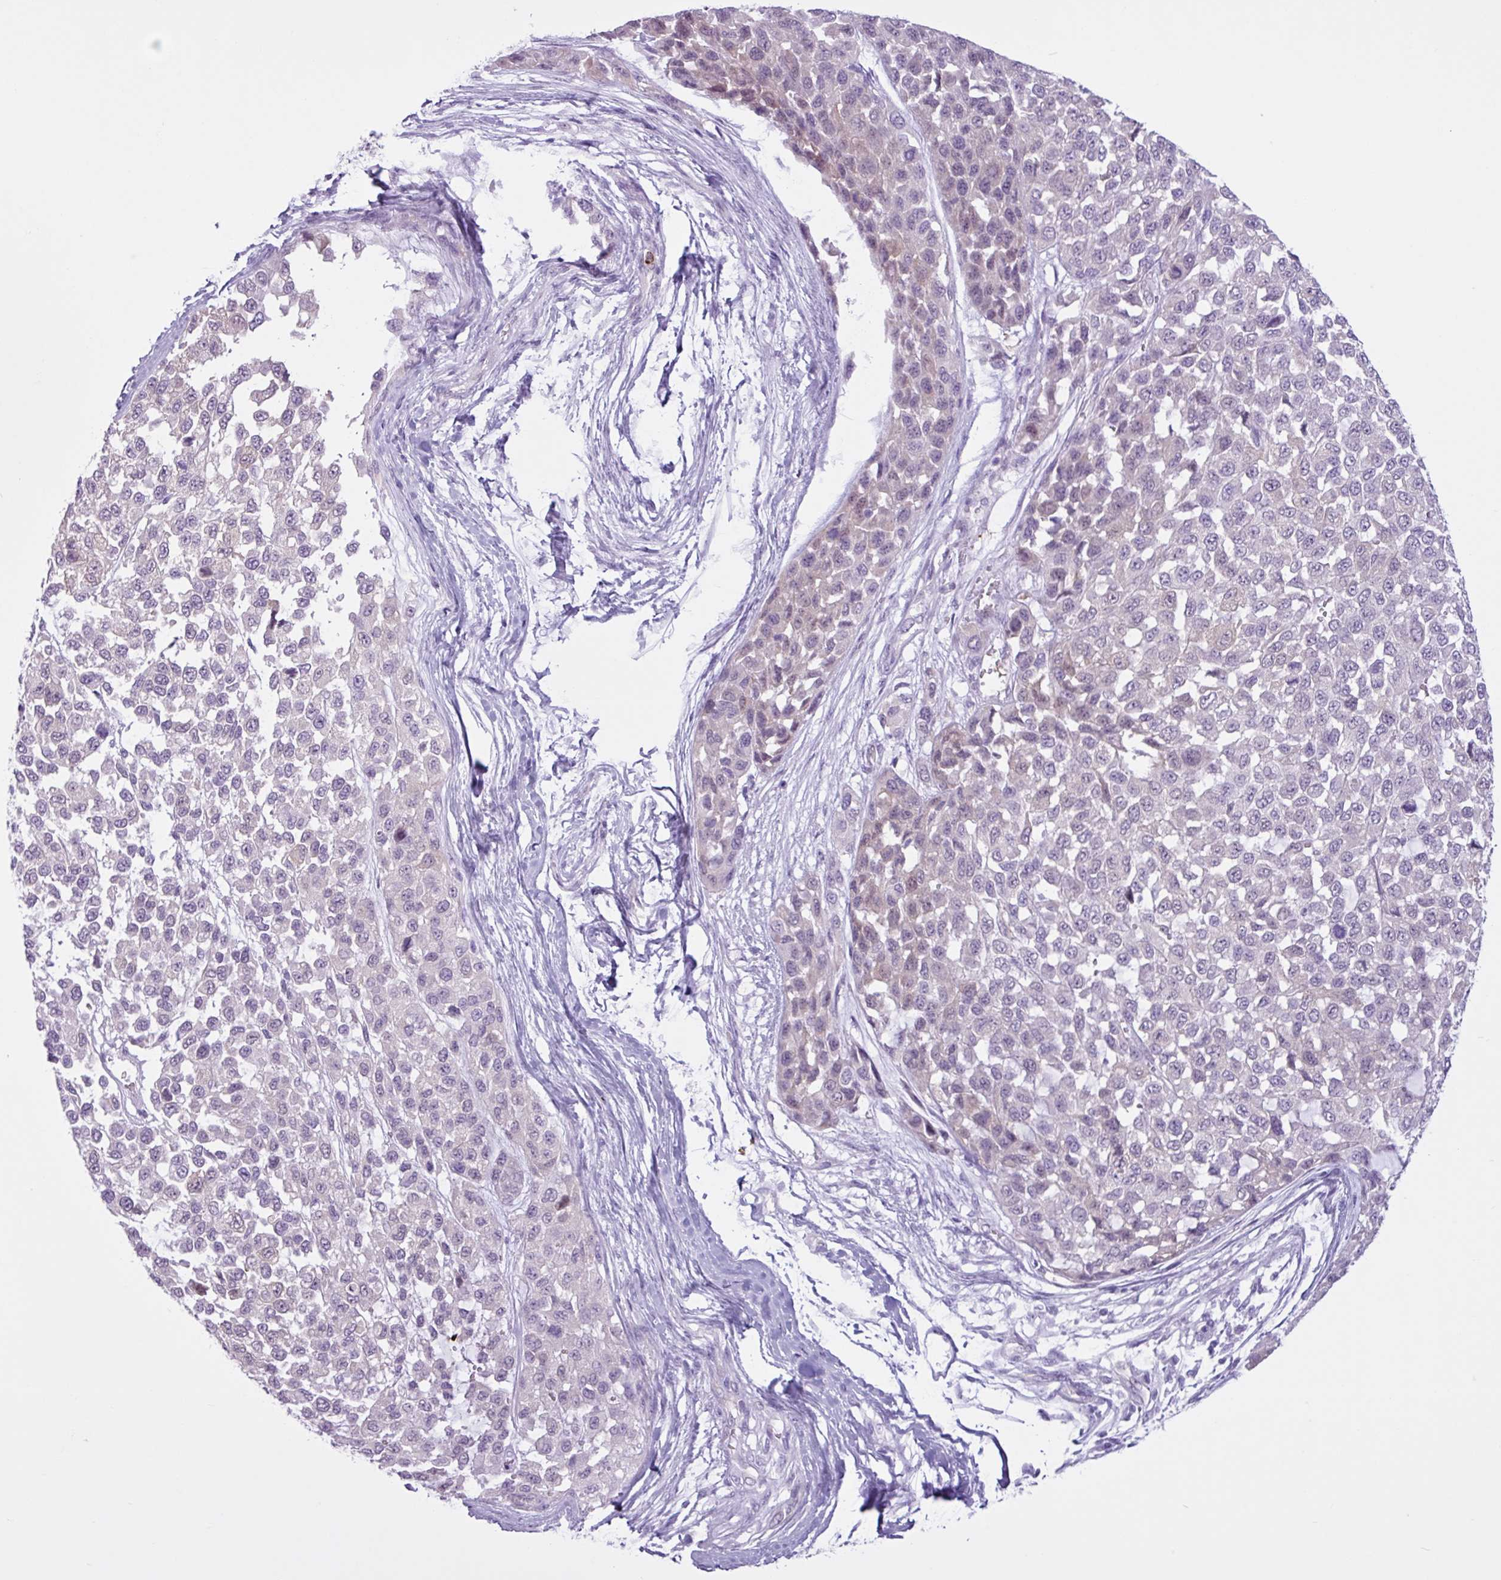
{"staining": {"intensity": "negative", "quantity": "none", "location": "none"}, "tissue": "melanoma", "cell_type": "Tumor cells", "image_type": "cancer", "snomed": [{"axis": "morphology", "description": "Malignant melanoma, NOS"}, {"axis": "topography", "description": "Skin"}], "caption": "Image shows no protein expression in tumor cells of melanoma tissue.", "gene": "TMEM178A", "patient": {"sex": "male", "age": 62}}